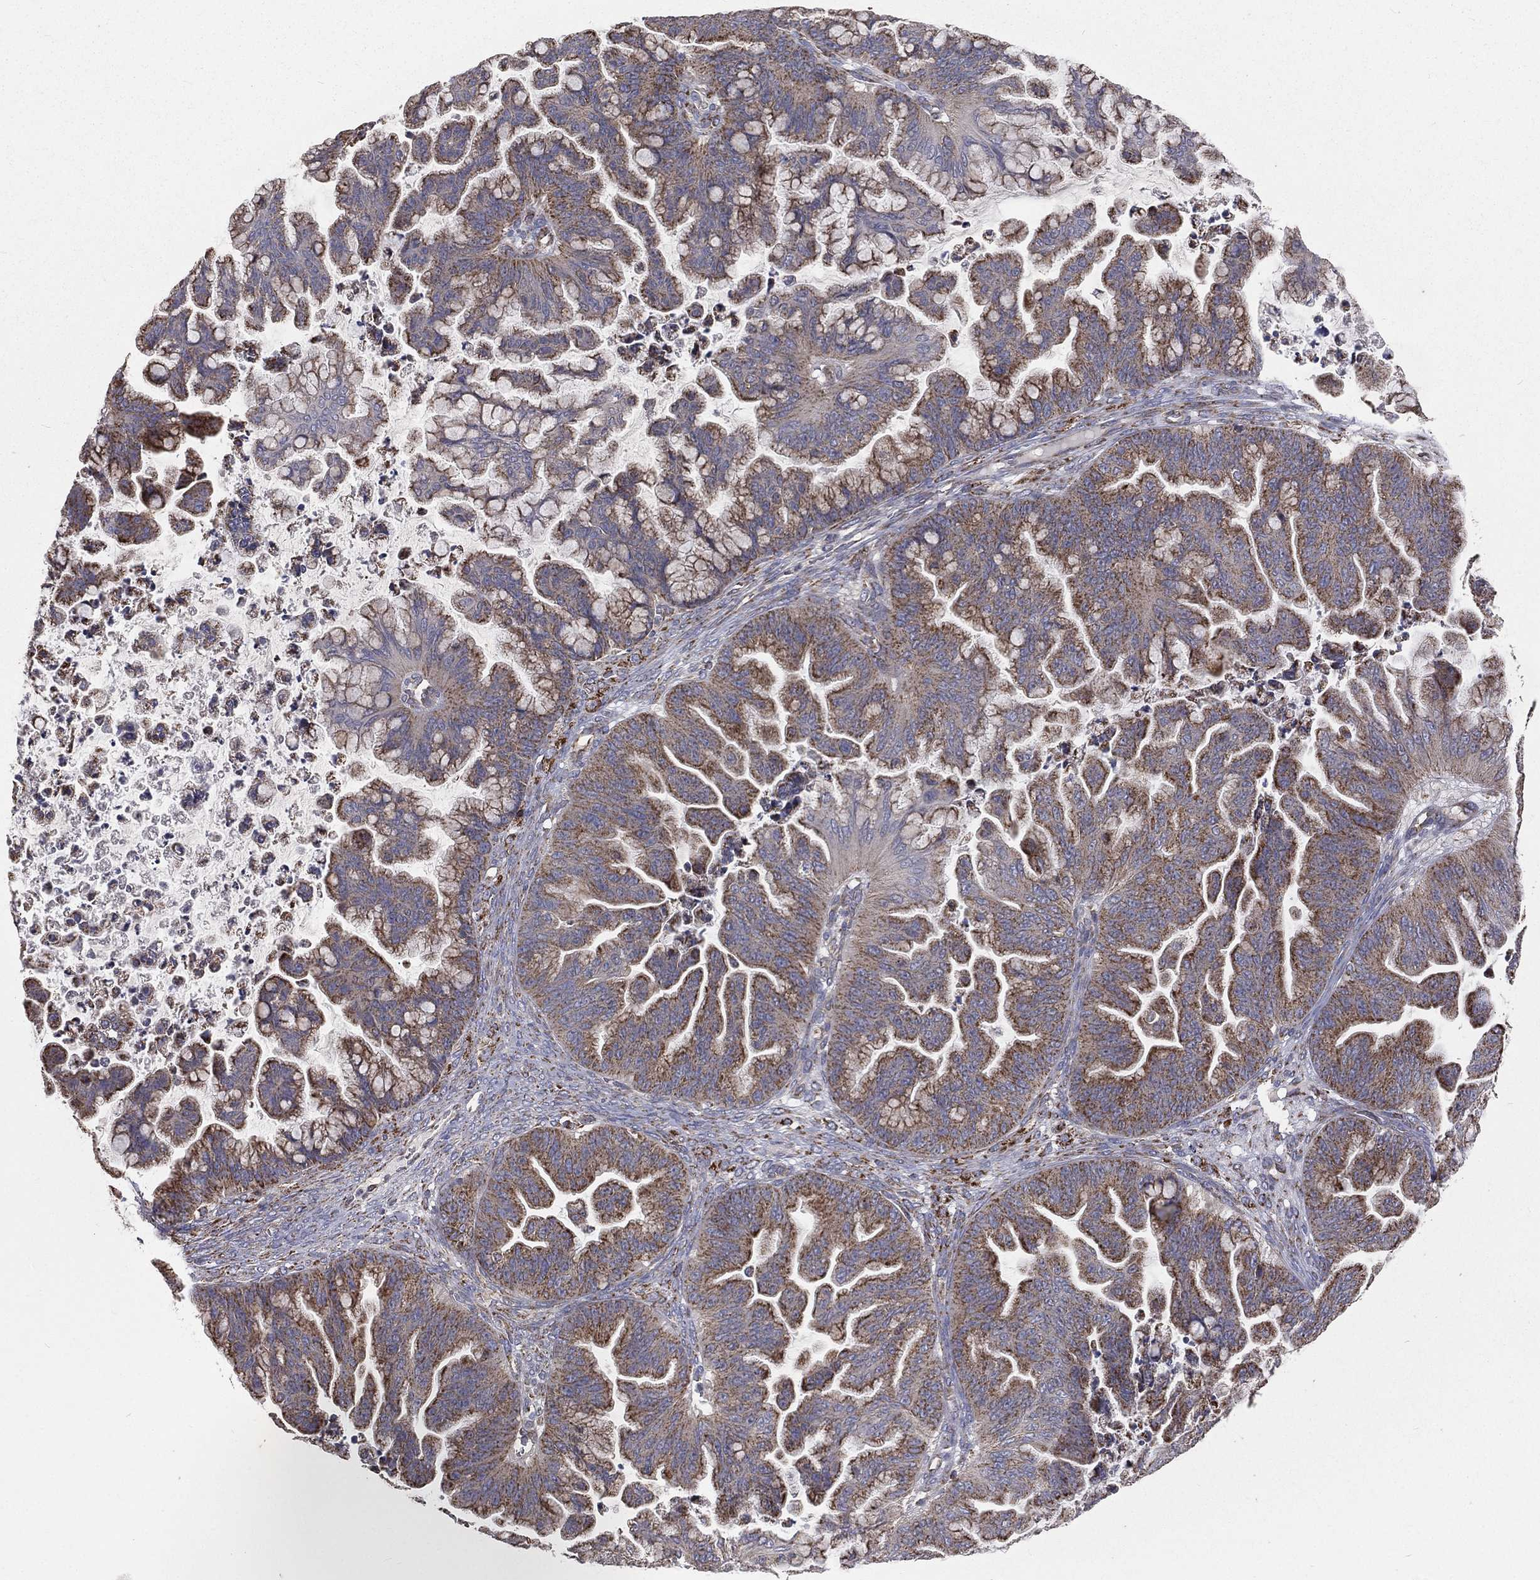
{"staining": {"intensity": "moderate", "quantity": ">75%", "location": "cytoplasmic/membranous"}, "tissue": "ovarian cancer", "cell_type": "Tumor cells", "image_type": "cancer", "snomed": [{"axis": "morphology", "description": "Cystadenocarcinoma, mucinous, NOS"}, {"axis": "topography", "description": "Ovary"}], "caption": "Approximately >75% of tumor cells in ovarian mucinous cystadenocarcinoma exhibit moderate cytoplasmic/membranous protein staining as visualized by brown immunohistochemical staining.", "gene": "HADH", "patient": {"sex": "female", "age": 67}}